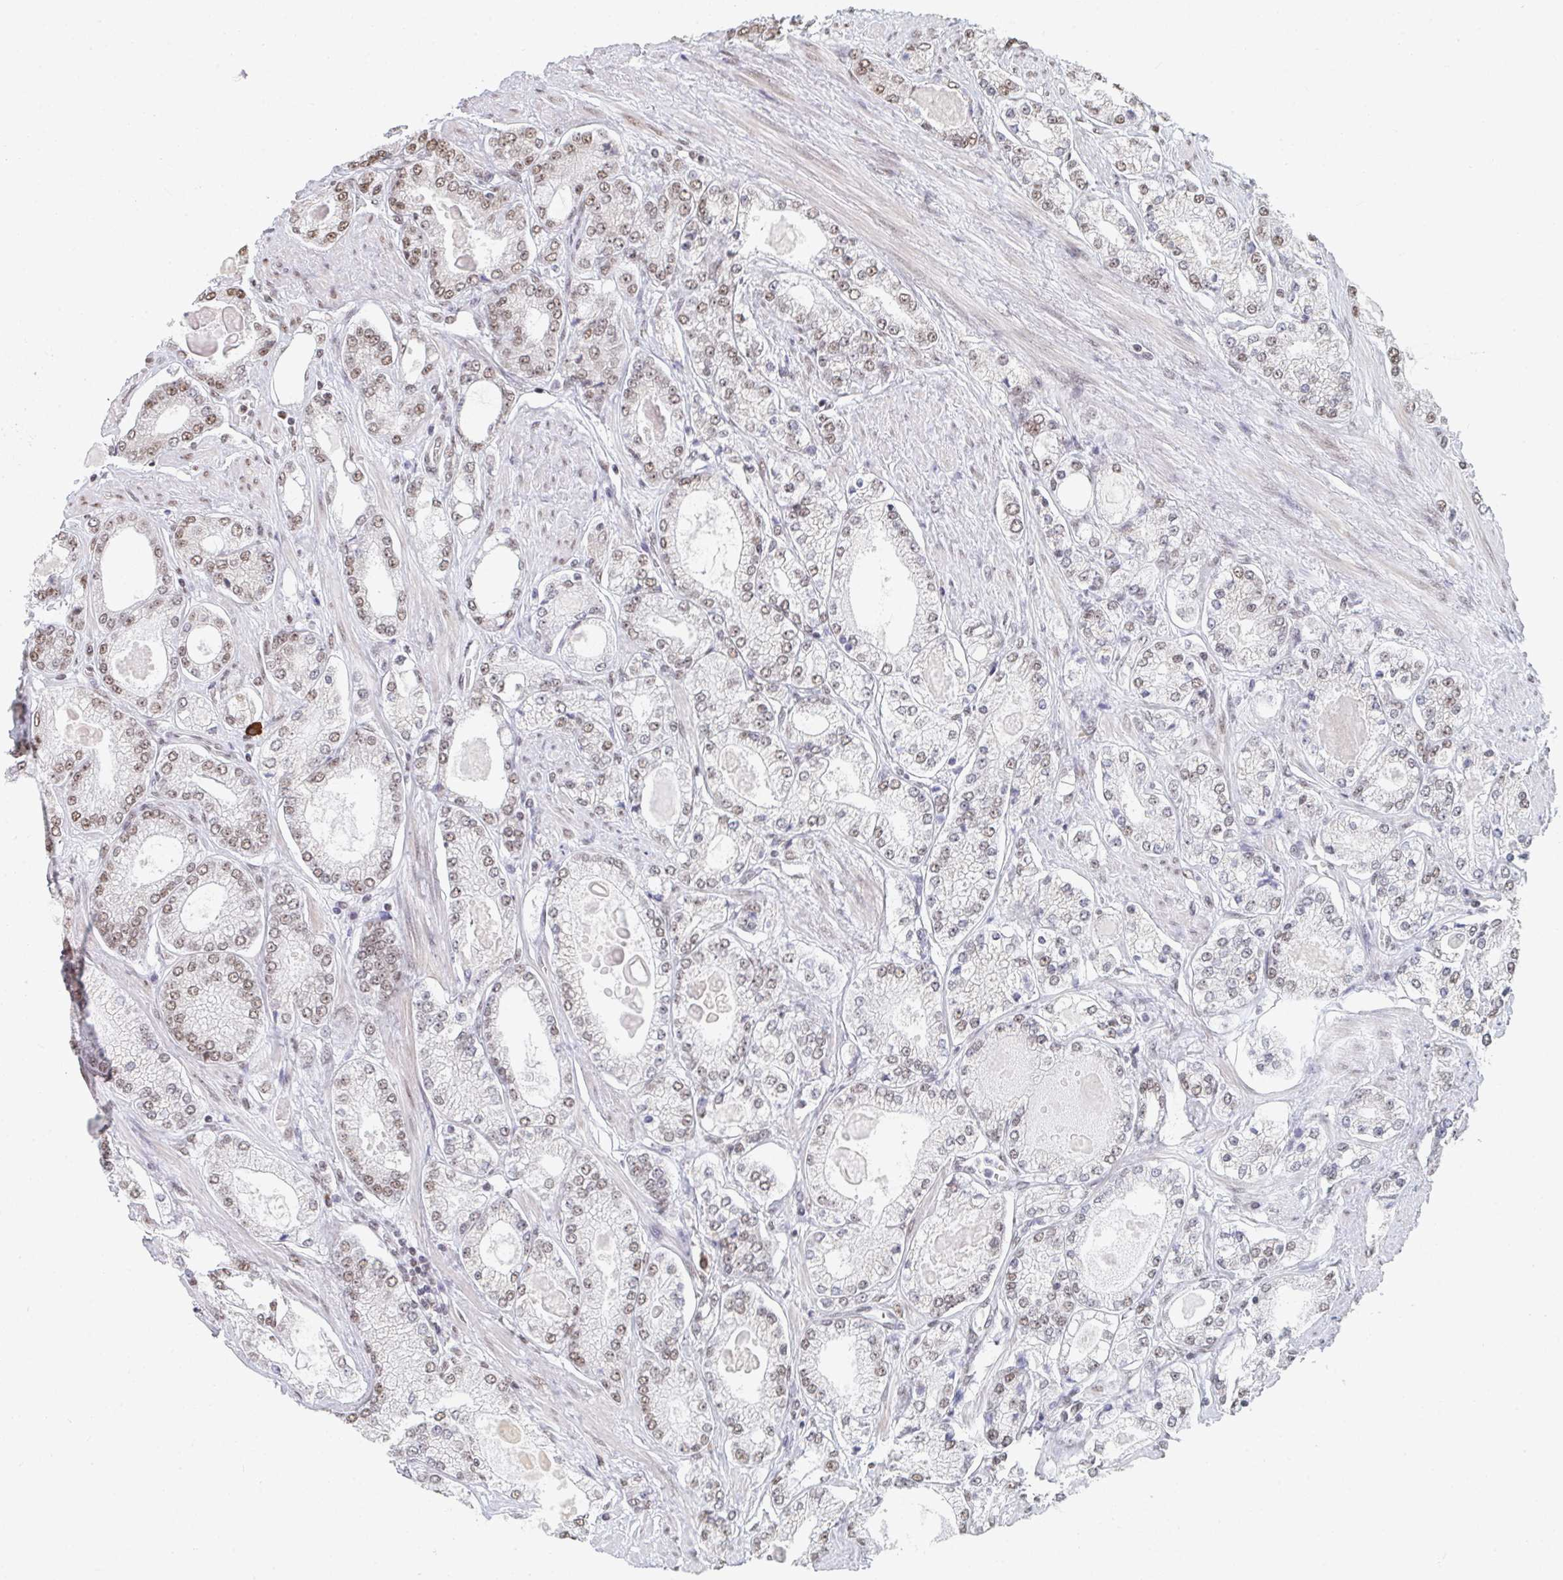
{"staining": {"intensity": "weak", "quantity": "25%-75%", "location": "nuclear"}, "tissue": "prostate cancer", "cell_type": "Tumor cells", "image_type": "cancer", "snomed": [{"axis": "morphology", "description": "Adenocarcinoma, High grade"}, {"axis": "topography", "description": "Prostate"}], "caption": "IHC histopathology image of neoplastic tissue: human prostate adenocarcinoma (high-grade) stained using immunohistochemistry reveals low levels of weak protein expression localized specifically in the nuclear of tumor cells, appearing as a nuclear brown color.", "gene": "MBNL1", "patient": {"sex": "male", "age": 68}}